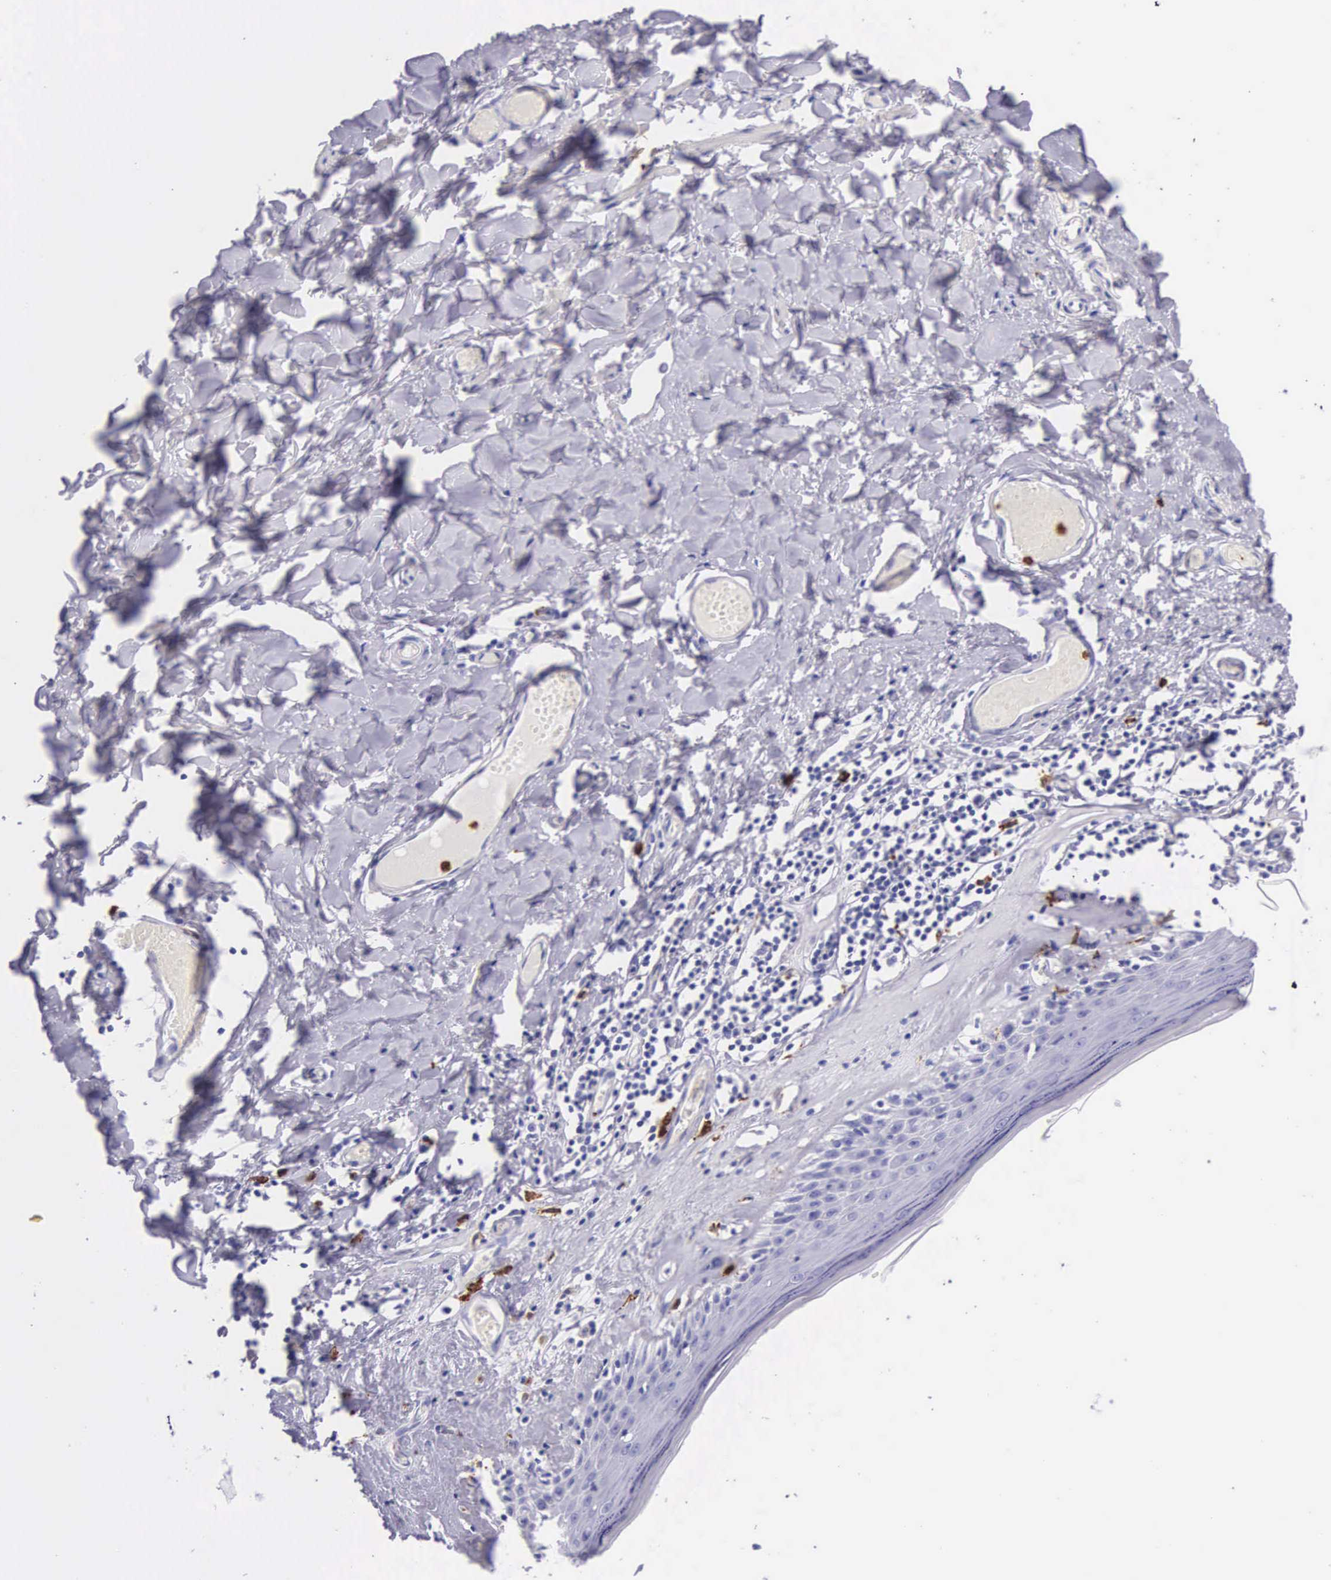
{"staining": {"intensity": "negative", "quantity": "none", "location": "none"}, "tissue": "skin", "cell_type": "Epidermal cells", "image_type": "normal", "snomed": [{"axis": "morphology", "description": "Normal tissue, NOS"}, {"axis": "topography", "description": "Vascular tissue"}, {"axis": "topography", "description": "Vulva"}, {"axis": "topography", "description": "Peripheral nerve tissue"}], "caption": "The image shows no staining of epidermal cells in normal skin.", "gene": "FCN1", "patient": {"sex": "female", "age": 86}}